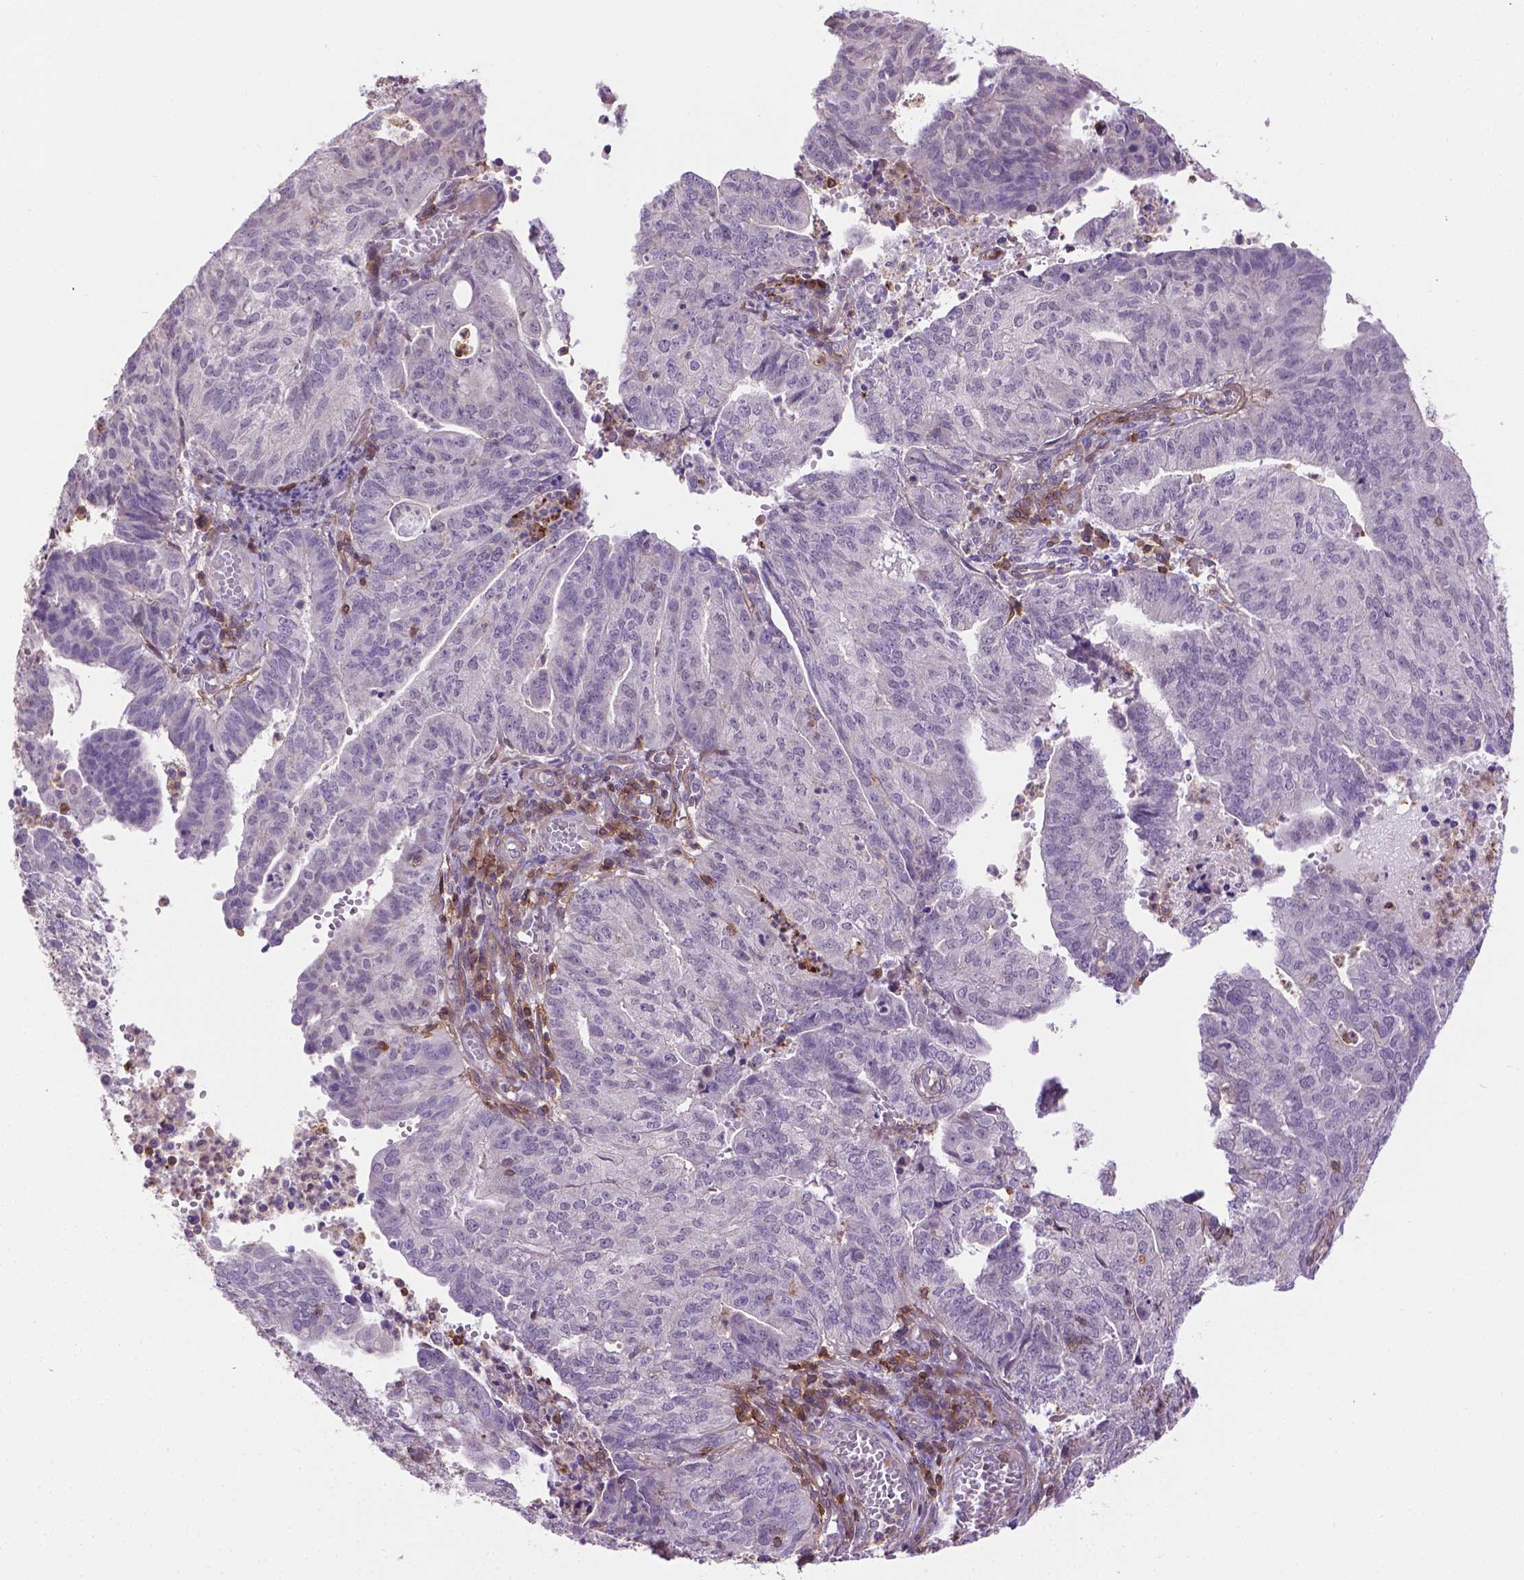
{"staining": {"intensity": "negative", "quantity": "none", "location": "none"}, "tissue": "endometrial cancer", "cell_type": "Tumor cells", "image_type": "cancer", "snomed": [{"axis": "morphology", "description": "Adenocarcinoma, NOS"}, {"axis": "topography", "description": "Endometrium"}], "caption": "IHC photomicrograph of human endometrial cancer (adenocarcinoma) stained for a protein (brown), which demonstrates no positivity in tumor cells.", "gene": "ACAD10", "patient": {"sex": "female", "age": 82}}